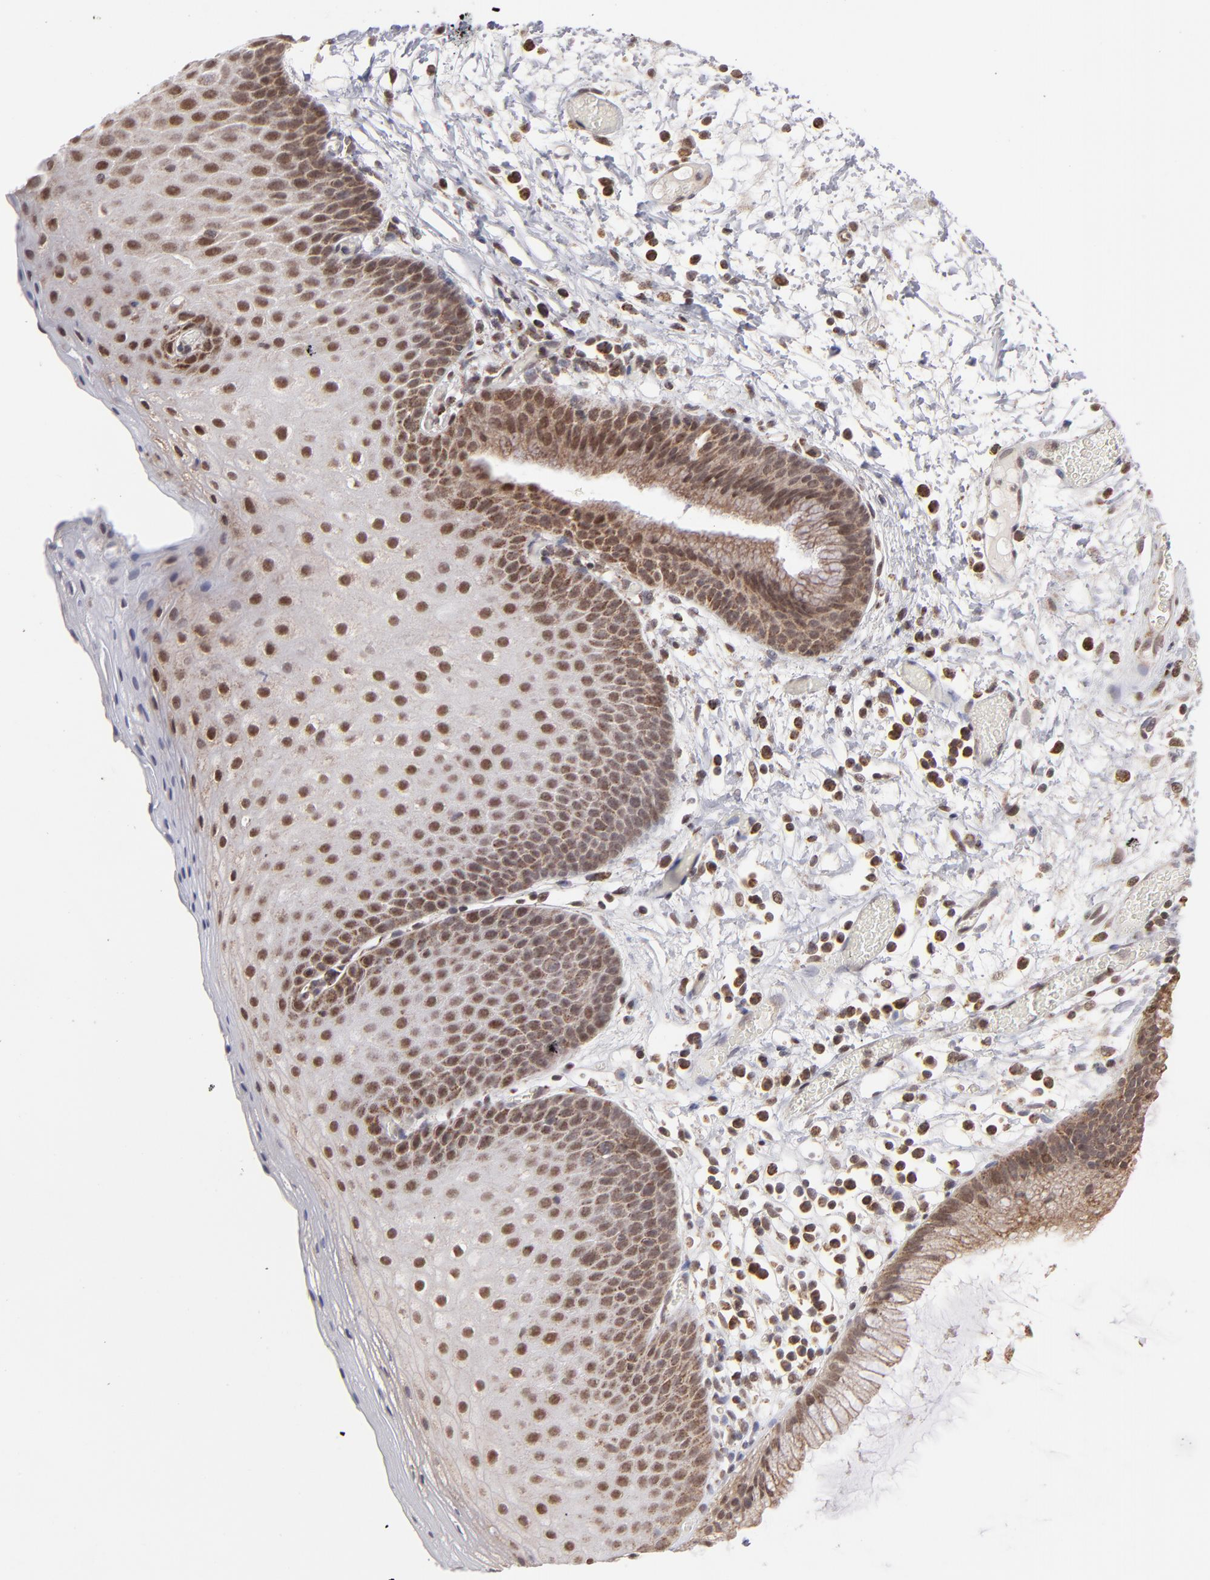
{"staining": {"intensity": "moderate", "quantity": ">75%", "location": "cytoplasmic/membranous,nuclear"}, "tissue": "skin", "cell_type": "Epidermal cells", "image_type": "normal", "snomed": [{"axis": "morphology", "description": "Normal tissue, NOS"}, {"axis": "morphology", "description": "Hemorrhoids"}, {"axis": "morphology", "description": "Inflammation, NOS"}, {"axis": "topography", "description": "Anal"}], "caption": "A high-resolution histopathology image shows IHC staining of benign skin, which shows moderate cytoplasmic/membranous,nuclear positivity in about >75% of epidermal cells. (DAB IHC with brightfield microscopy, high magnification).", "gene": "SLC15A1", "patient": {"sex": "male", "age": 60}}